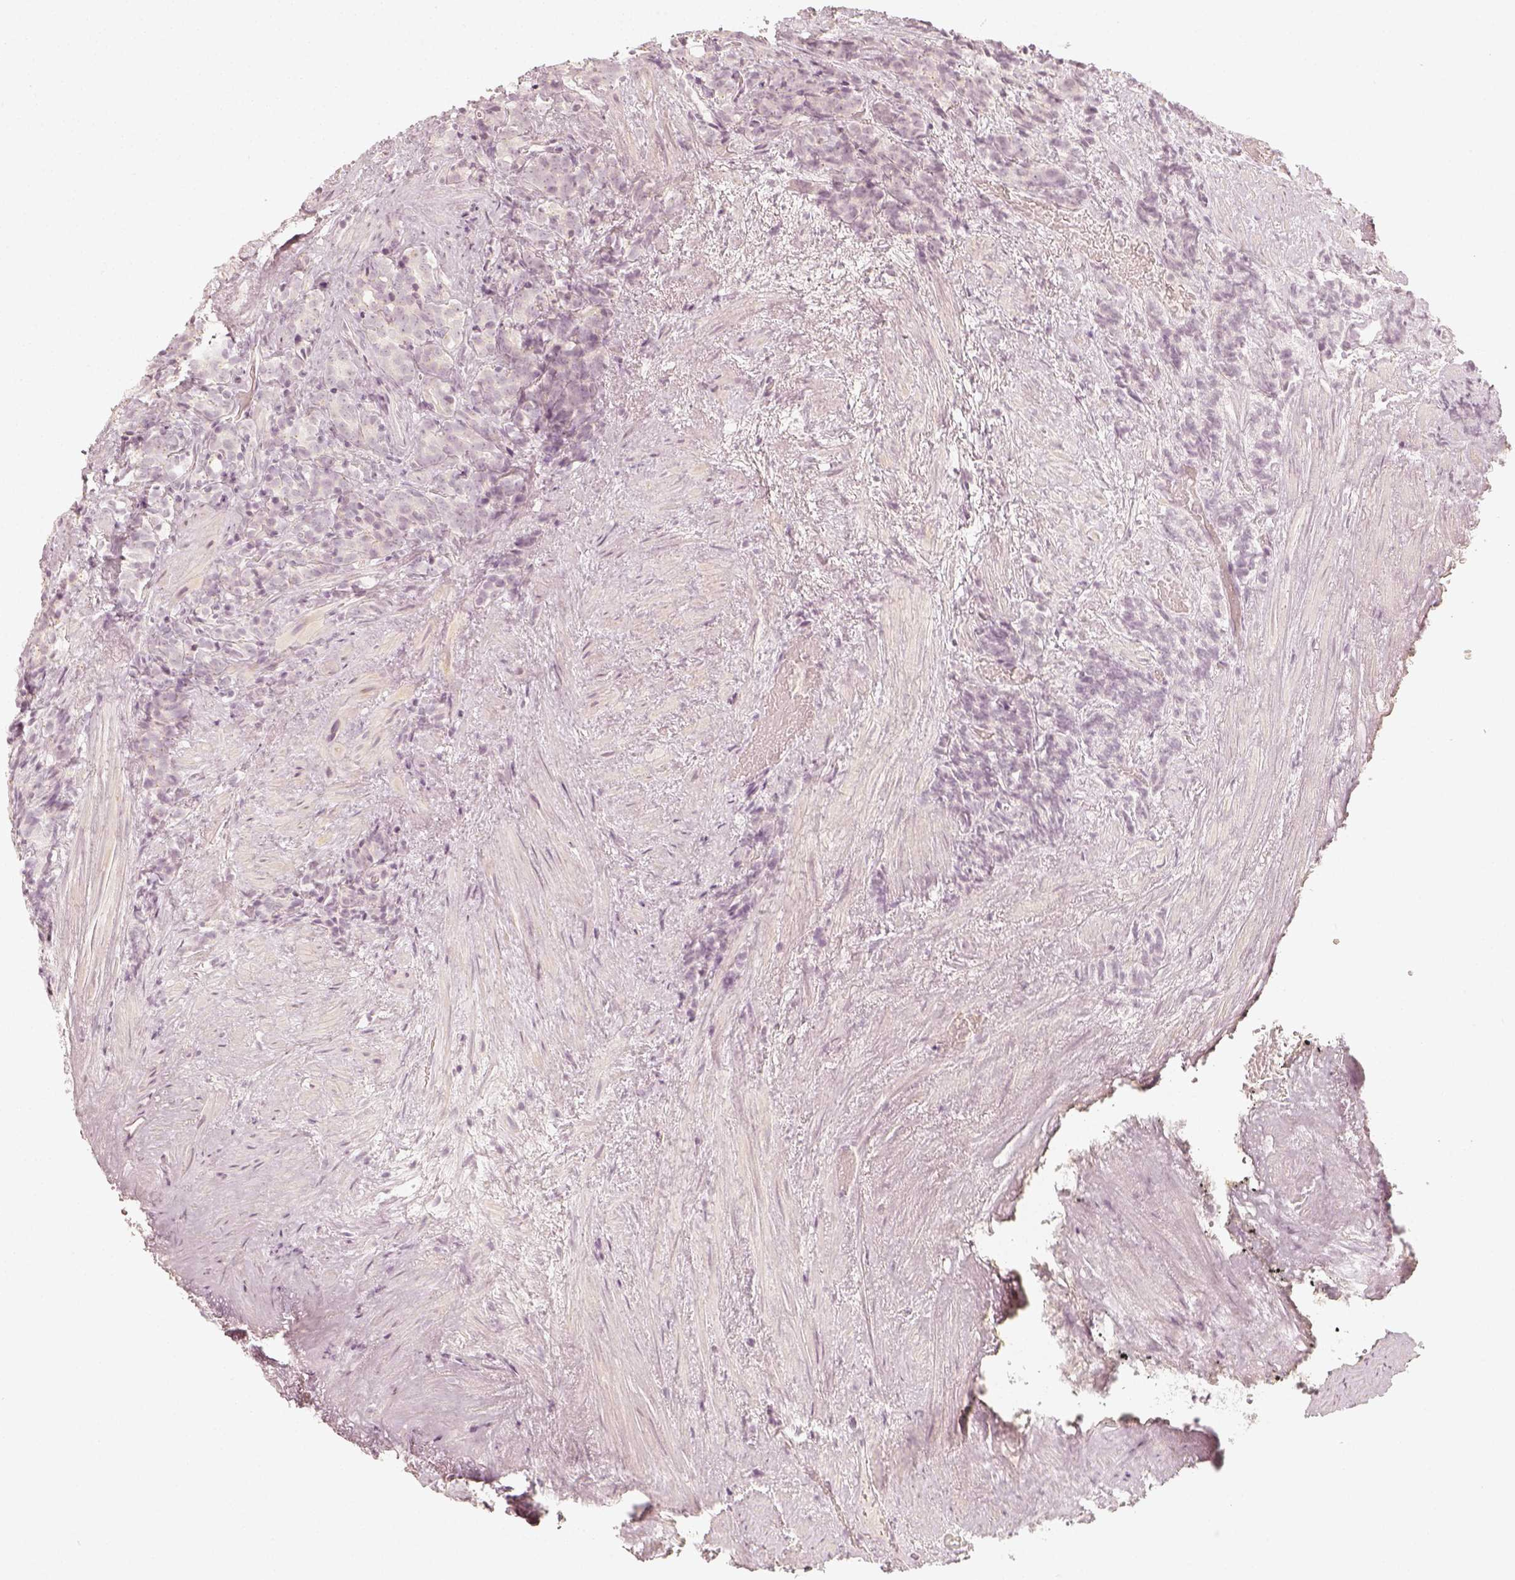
{"staining": {"intensity": "negative", "quantity": "none", "location": "none"}, "tissue": "prostate cancer", "cell_type": "Tumor cells", "image_type": "cancer", "snomed": [{"axis": "morphology", "description": "Adenocarcinoma, High grade"}, {"axis": "topography", "description": "Prostate"}], "caption": "Tumor cells show no significant expression in prostate cancer (high-grade adenocarcinoma).", "gene": "DSG4", "patient": {"sex": "male", "age": 84}}